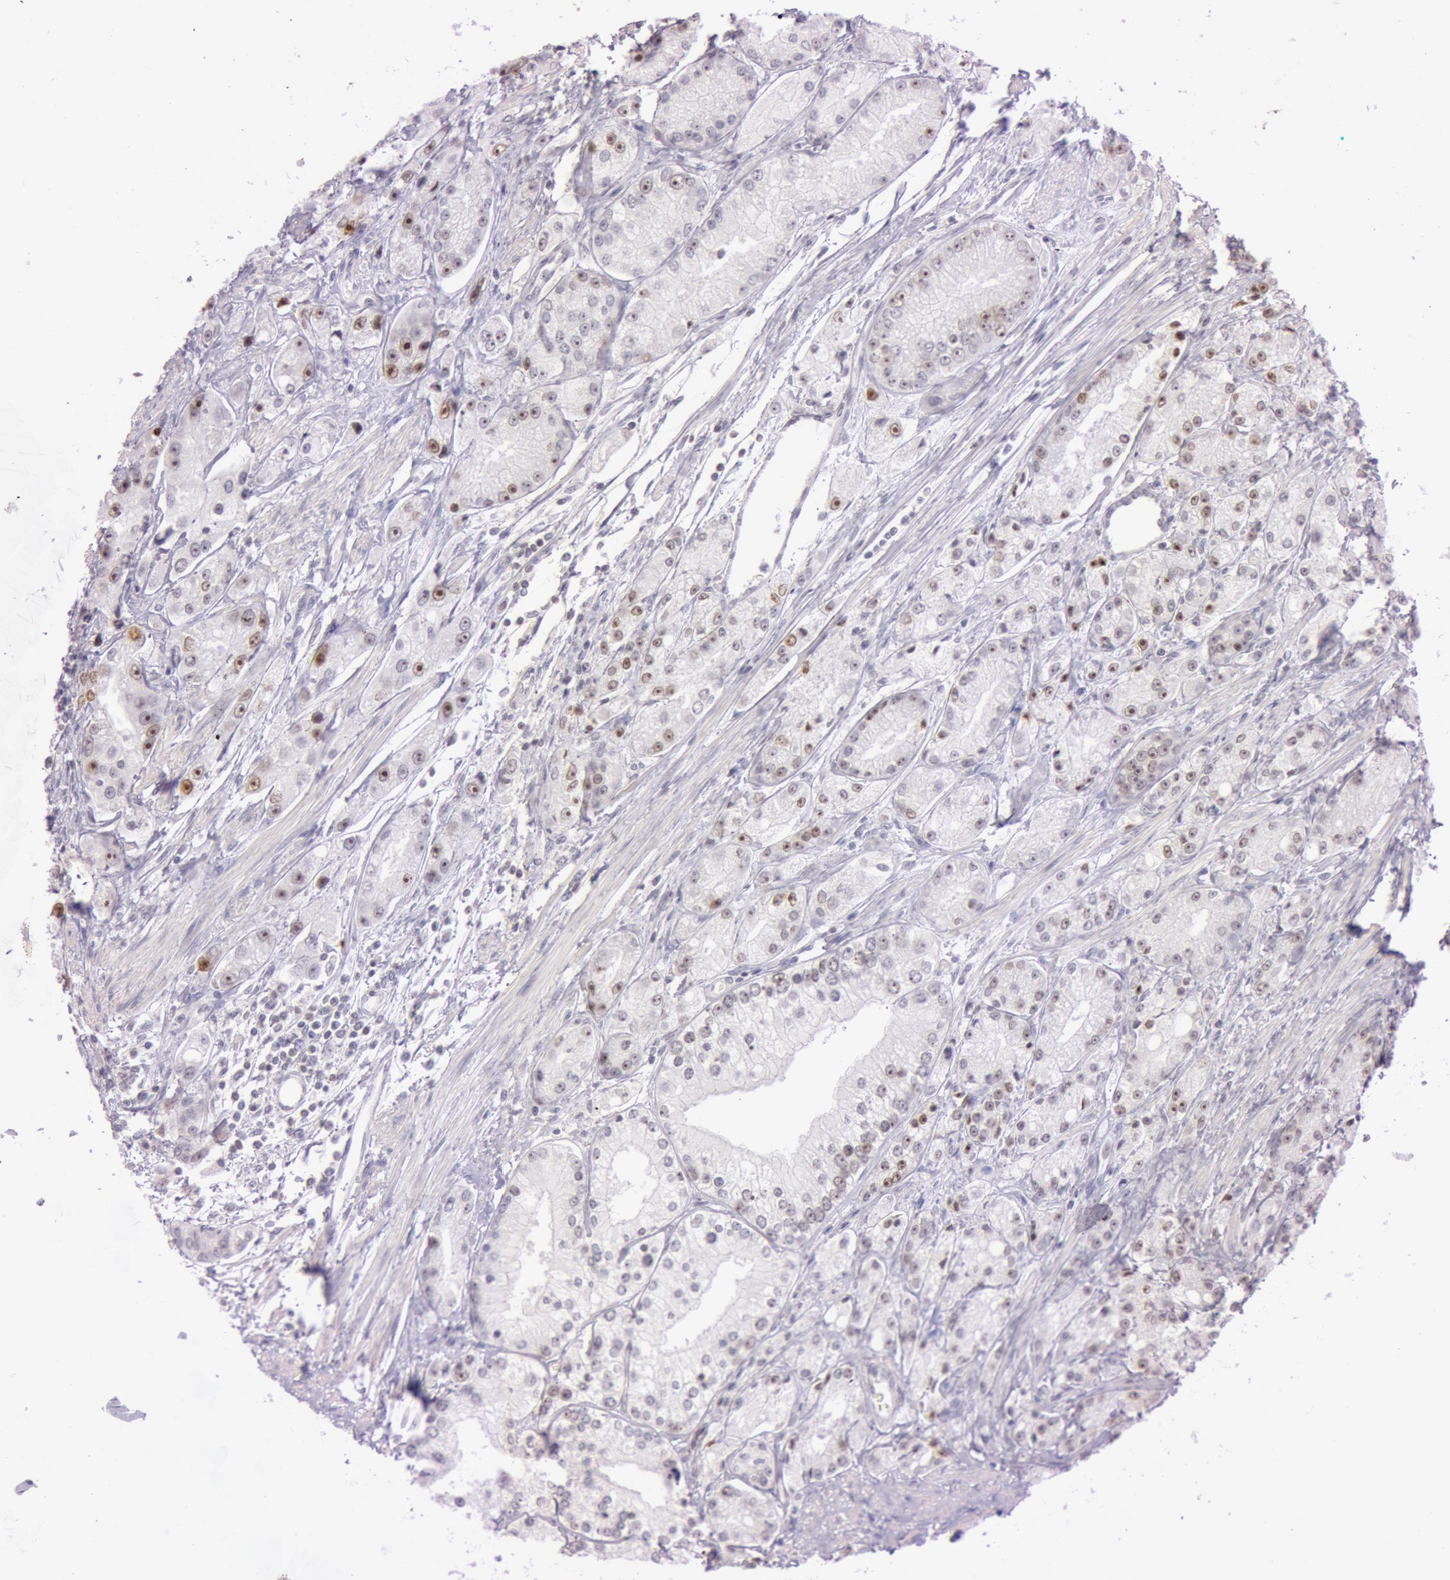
{"staining": {"intensity": "moderate", "quantity": ">75%", "location": "nuclear"}, "tissue": "prostate cancer", "cell_type": "Tumor cells", "image_type": "cancer", "snomed": [{"axis": "morphology", "description": "Adenocarcinoma, Medium grade"}, {"axis": "topography", "description": "Prostate"}], "caption": "Immunohistochemical staining of human prostate medium-grade adenocarcinoma displays medium levels of moderate nuclear protein expression in about >75% of tumor cells.", "gene": "FBL", "patient": {"sex": "male", "age": 72}}